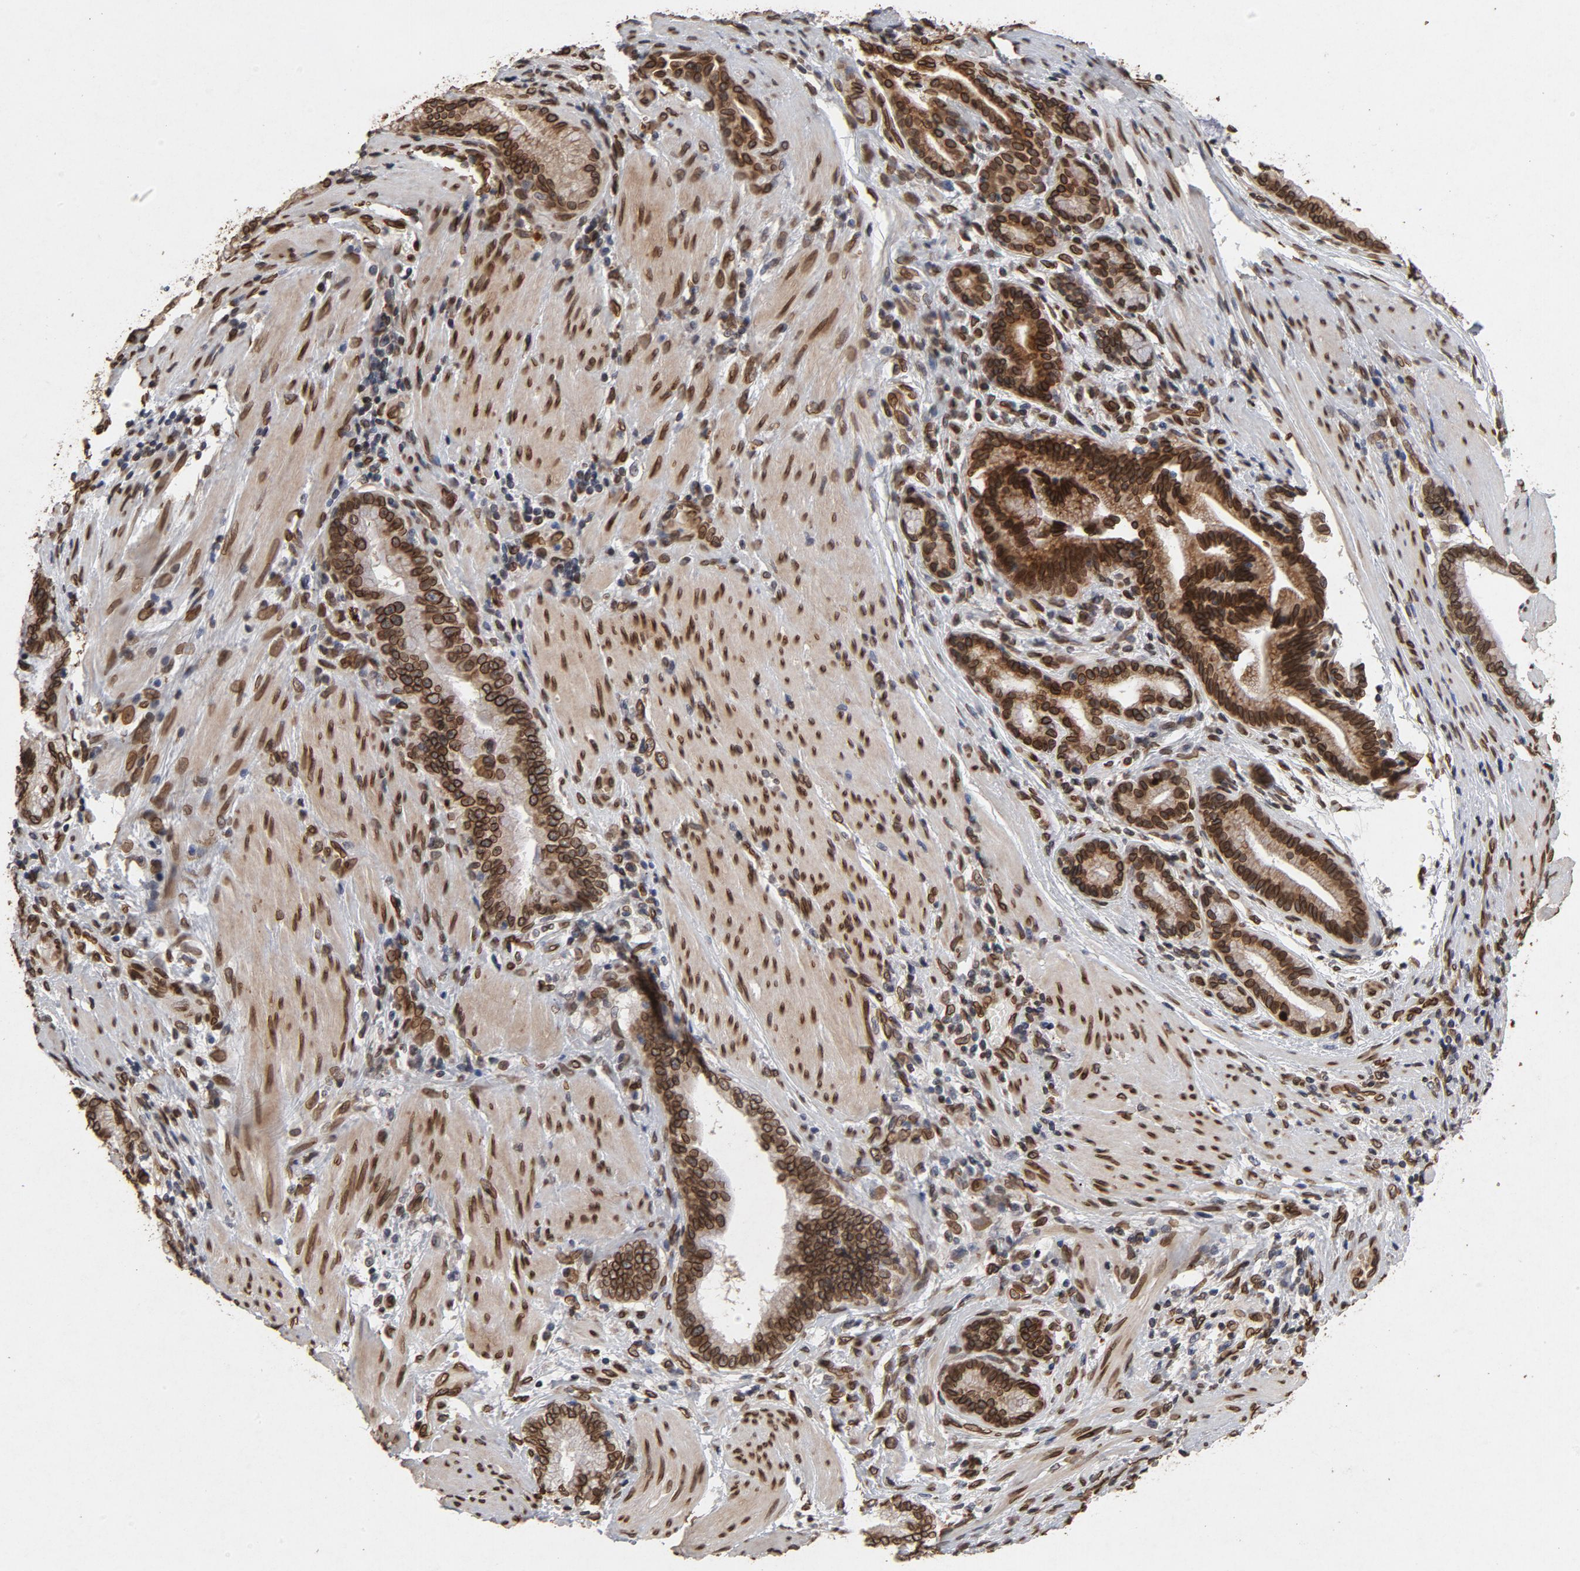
{"staining": {"intensity": "strong", "quantity": ">75%", "location": "cytoplasmic/membranous,nuclear"}, "tissue": "pancreatic cancer", "cell_type": "Tumor cells", "image_type": "cancer", "snomed": [{"axis": "morphology", "description": "Adenocarcinoma, NOS"}, {"axis": "topography", "description": "Pancreas"}], "caption": "Brown immunohistochemical staining in pancreatic cancer (adenocarcinoma) exhibits strong cytoplasmic/membranous and nuclear expression in approximately >75% of tumor cells.", "gene": "LMNA", "patient": {"sex": "female", "age": 64}}